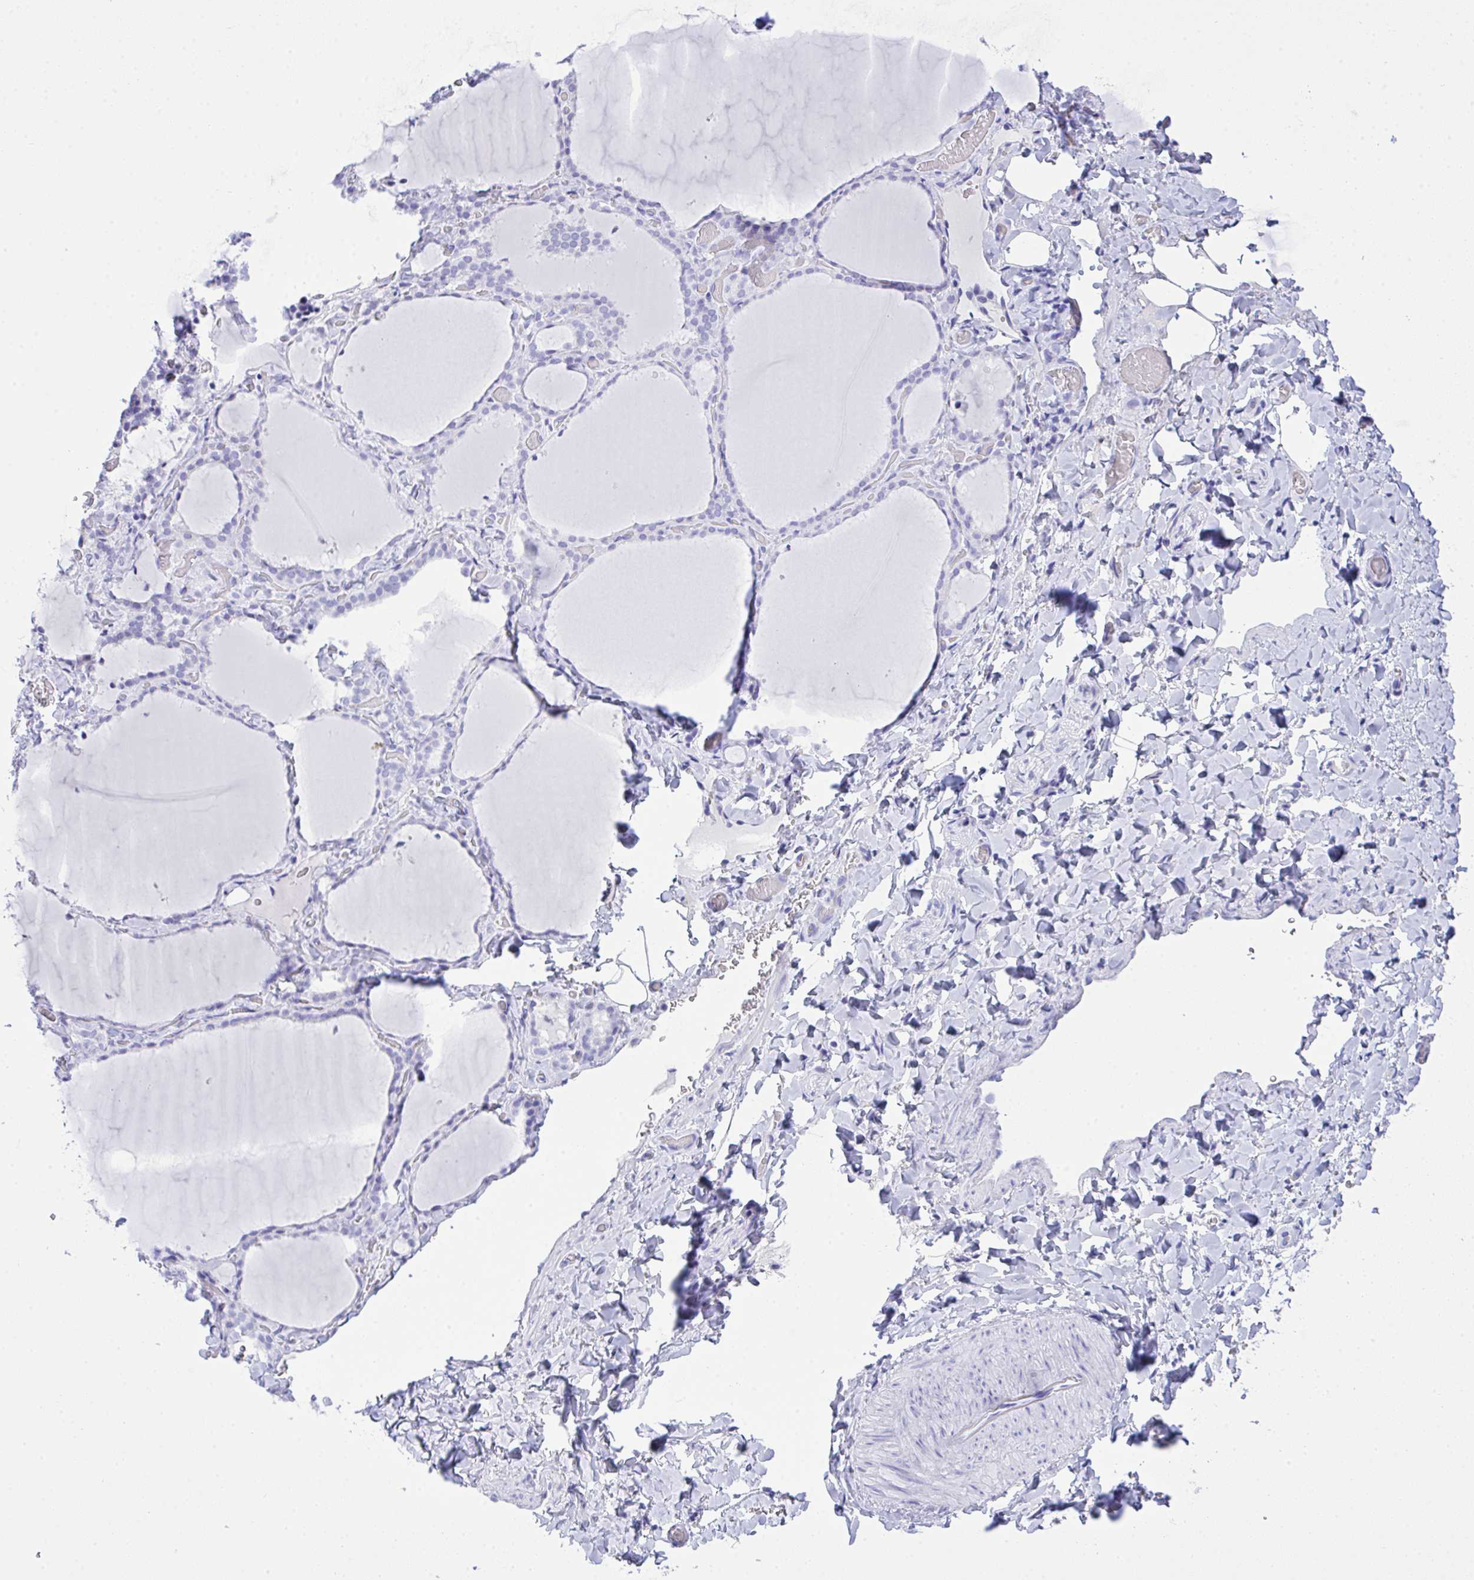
{"staining": {"intensity": "negative", "quantity": "none", "location": "none"}, "tissue": "thyroid gland", "cell_type": "Glandular cells", "image_type": "normal", "snomed": [{"axis": "morphology", "description": "Normal tissue, NOS"}, {"axis": "topography", "description": "Thyroid gland"}], "caption": "Immunohistochemical staining of benign thyroid gland shows no significant staining in glandular cells.", "gene": "AKR1D1", "patient": {"sex": "female", "age": 22}}